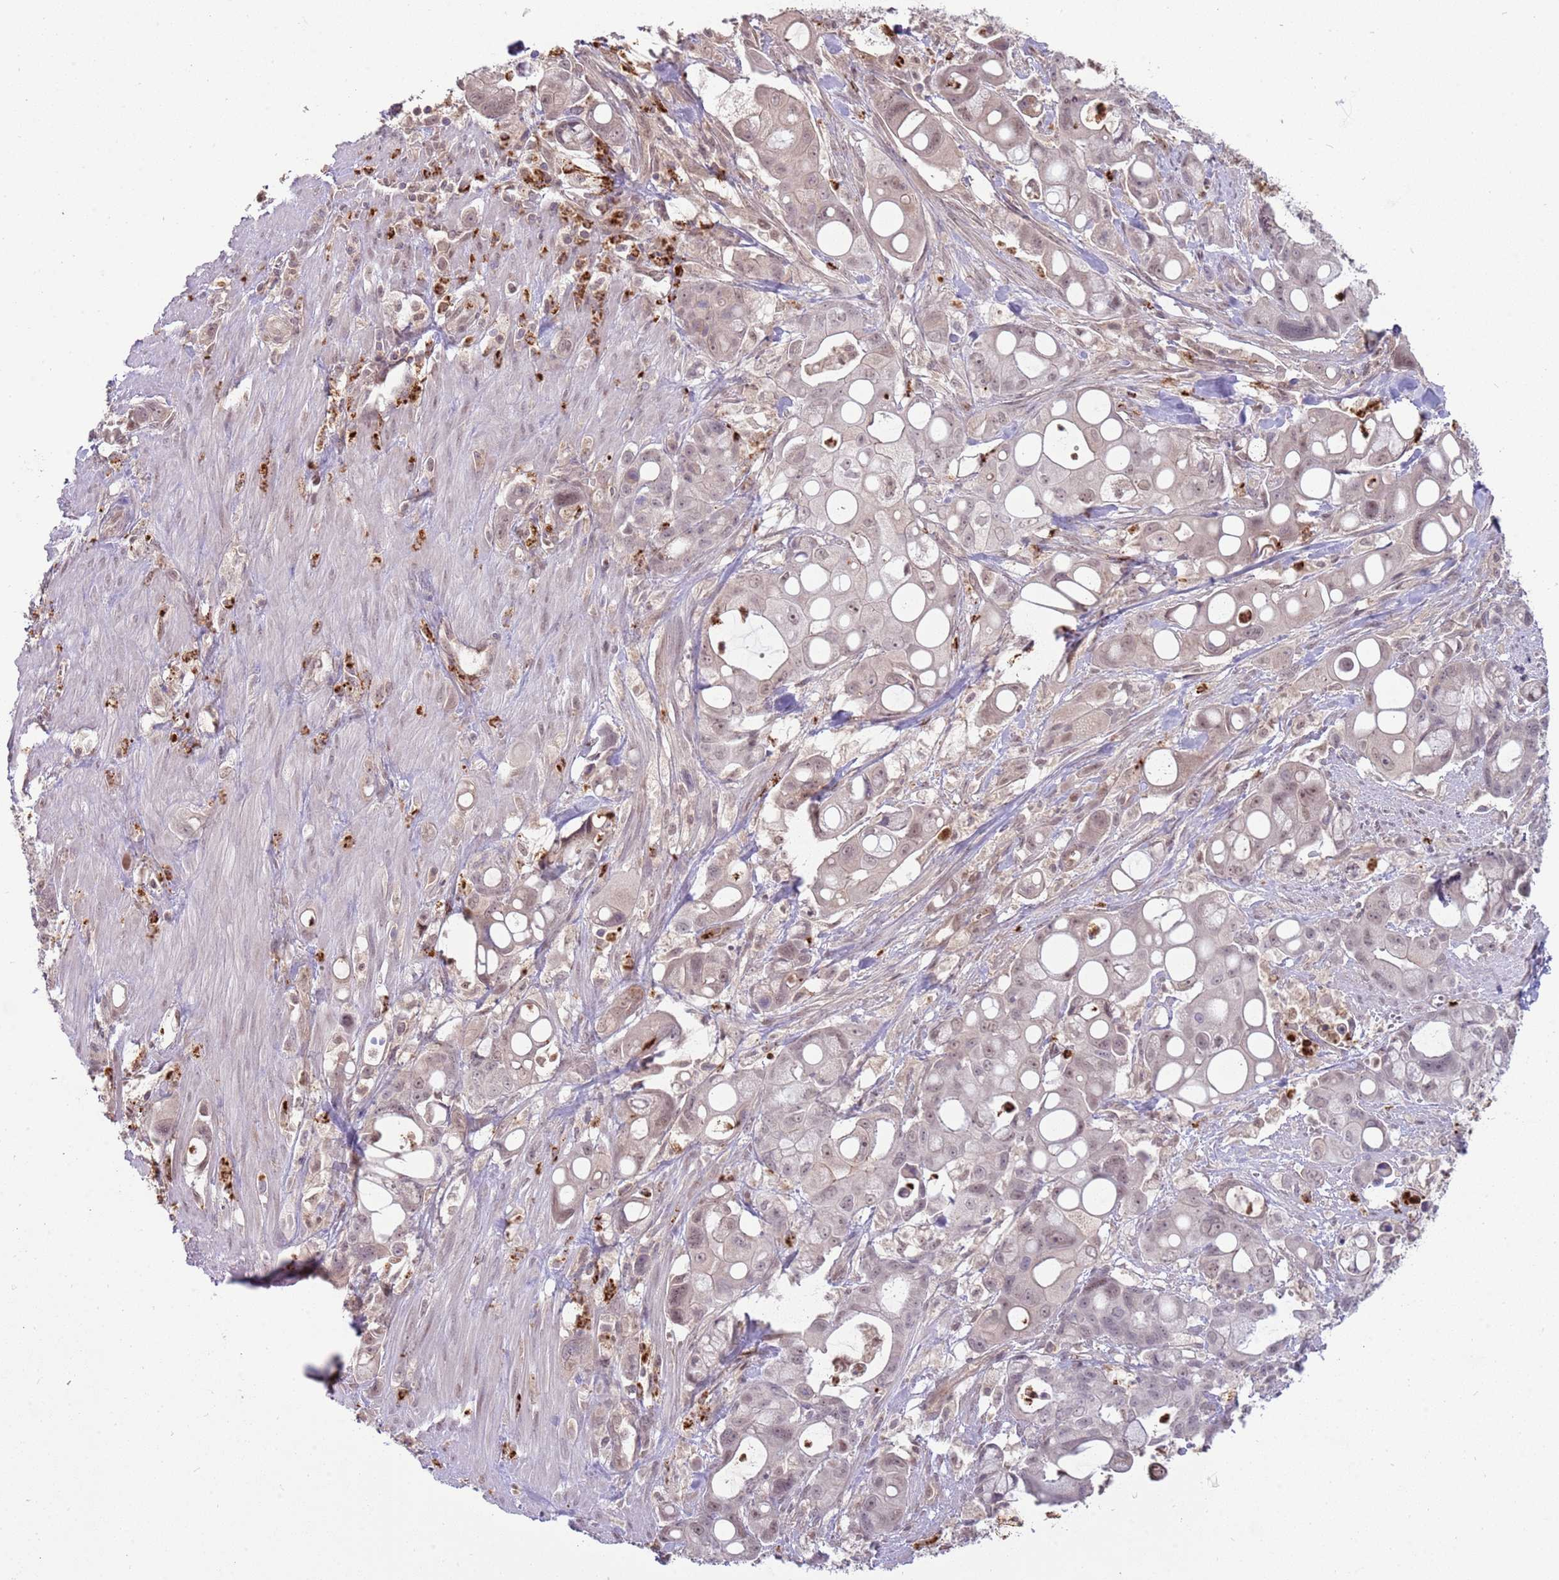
{"staining": {"intensity": "weak", "quantity": "25%-75%", "location": "nuclear"}, "tissue": "pancreatic cancer", "cell_type": "Tumor cells", "image_type": "cancer", "snomed": [{"axis": "morphology", "description": "Adenocarcinoma, NOS"}, {"axis": "topography", "description": "Pancreas"}], "caption": "This micrograph shows IHC staining of adenocarcinoma (pancreatic), with low weak nuclear expression in approximately 25%-75% of tumor cells.", "gene": "NBPF6", "patient": {"sex": "male", "age": 68}}